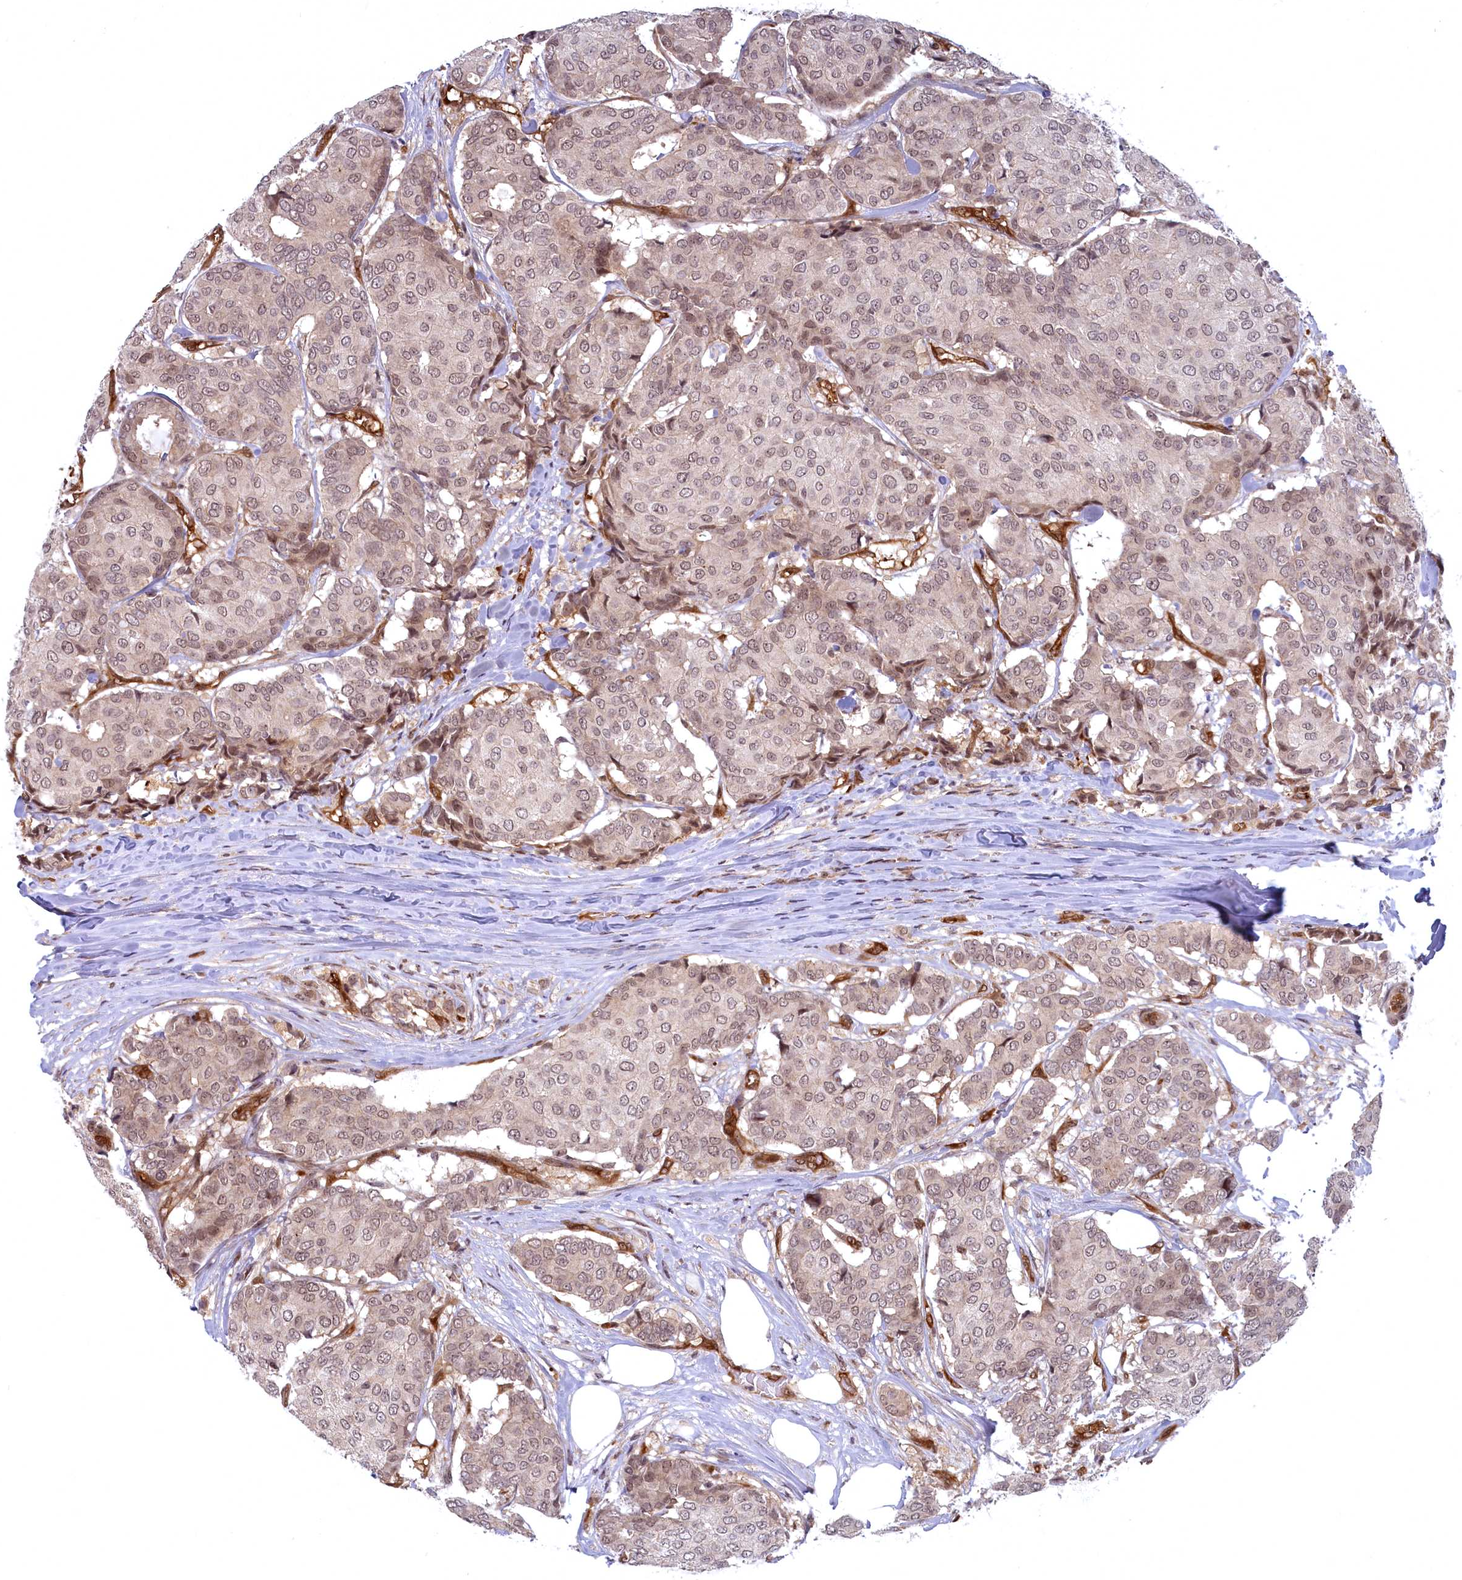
{"staining": {"intensity": "weak", "quantity": ">75%", "location": "nuclear"}, "tissue": "breast cancer", "cell_type": "Tumor cells", "image_type": "cancer", "snomed": [{"axis": "morphology", "description": "Duct carcinoma"}, {"axis": "topography", "description": "Breast"}], "caption": "This is a histology image of IHC staining of invasive ductal carcinoma (breast), which shows weak staining in the nuclear of tumor cells.", "gene": "SNRK", "patient": {"sex": "female", "age": 75}}